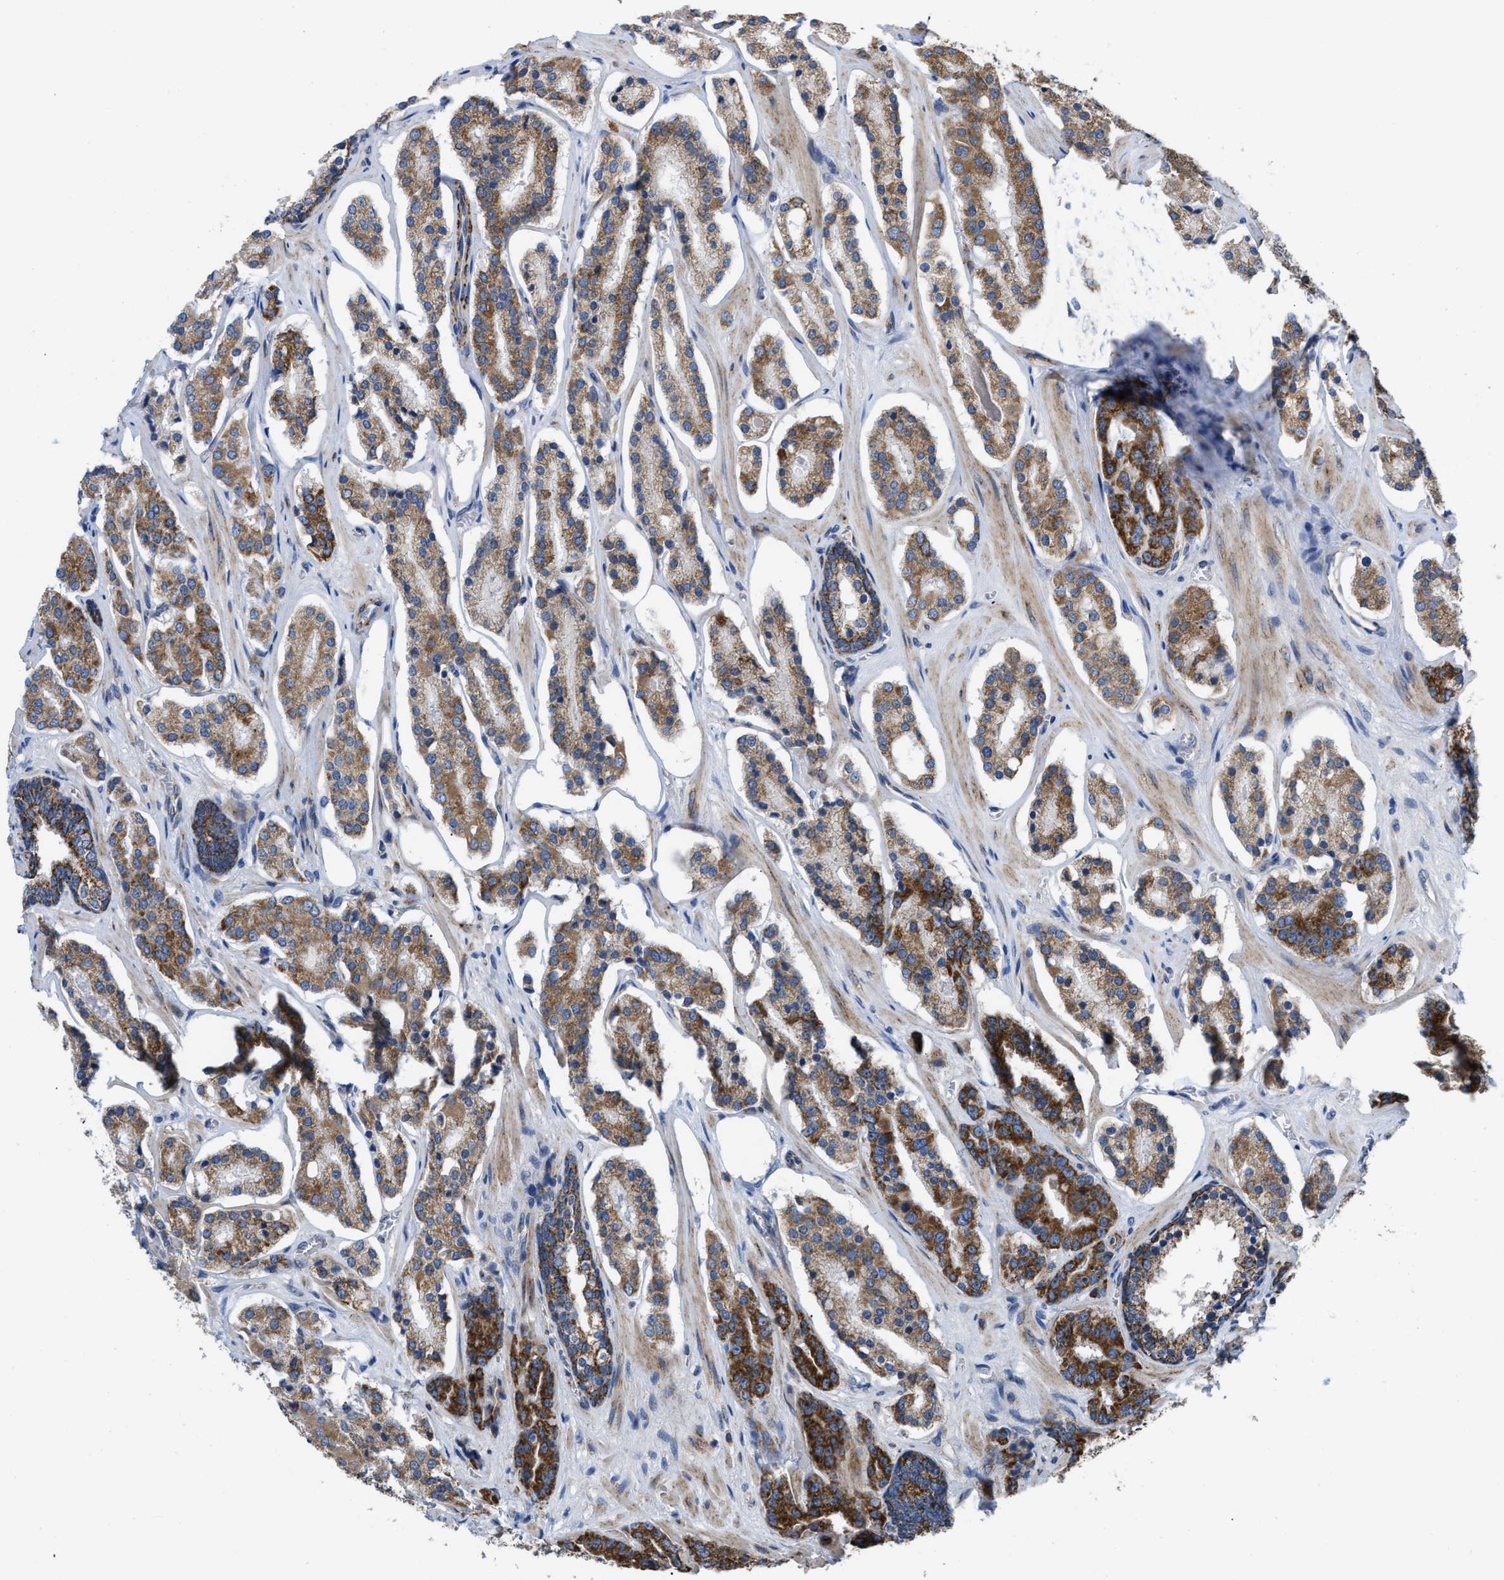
{"staining": {"intensity": "strong", "quantity": "25%-75%", "location": "cytoplasmic/membranous"}, "tissue": "prostate cancer", "cell_type": "Tumor cells", "image_type": "cancer", "snomed": [{"axis": "morphology", "description": "Adenocarcinoma, High grade"}, {"axis": "topography", "description": "Prostate"}], "caption": "This is a micrograph of immunohistochemistry (IHC) staining of prostate cancer (adenocarcinoma (high-grade)), which shows strong staining in the cytoplasmic/membranous of tumor cells.", "gene": "AKAP1", "patient": {"sex": "male", "age": 60}}